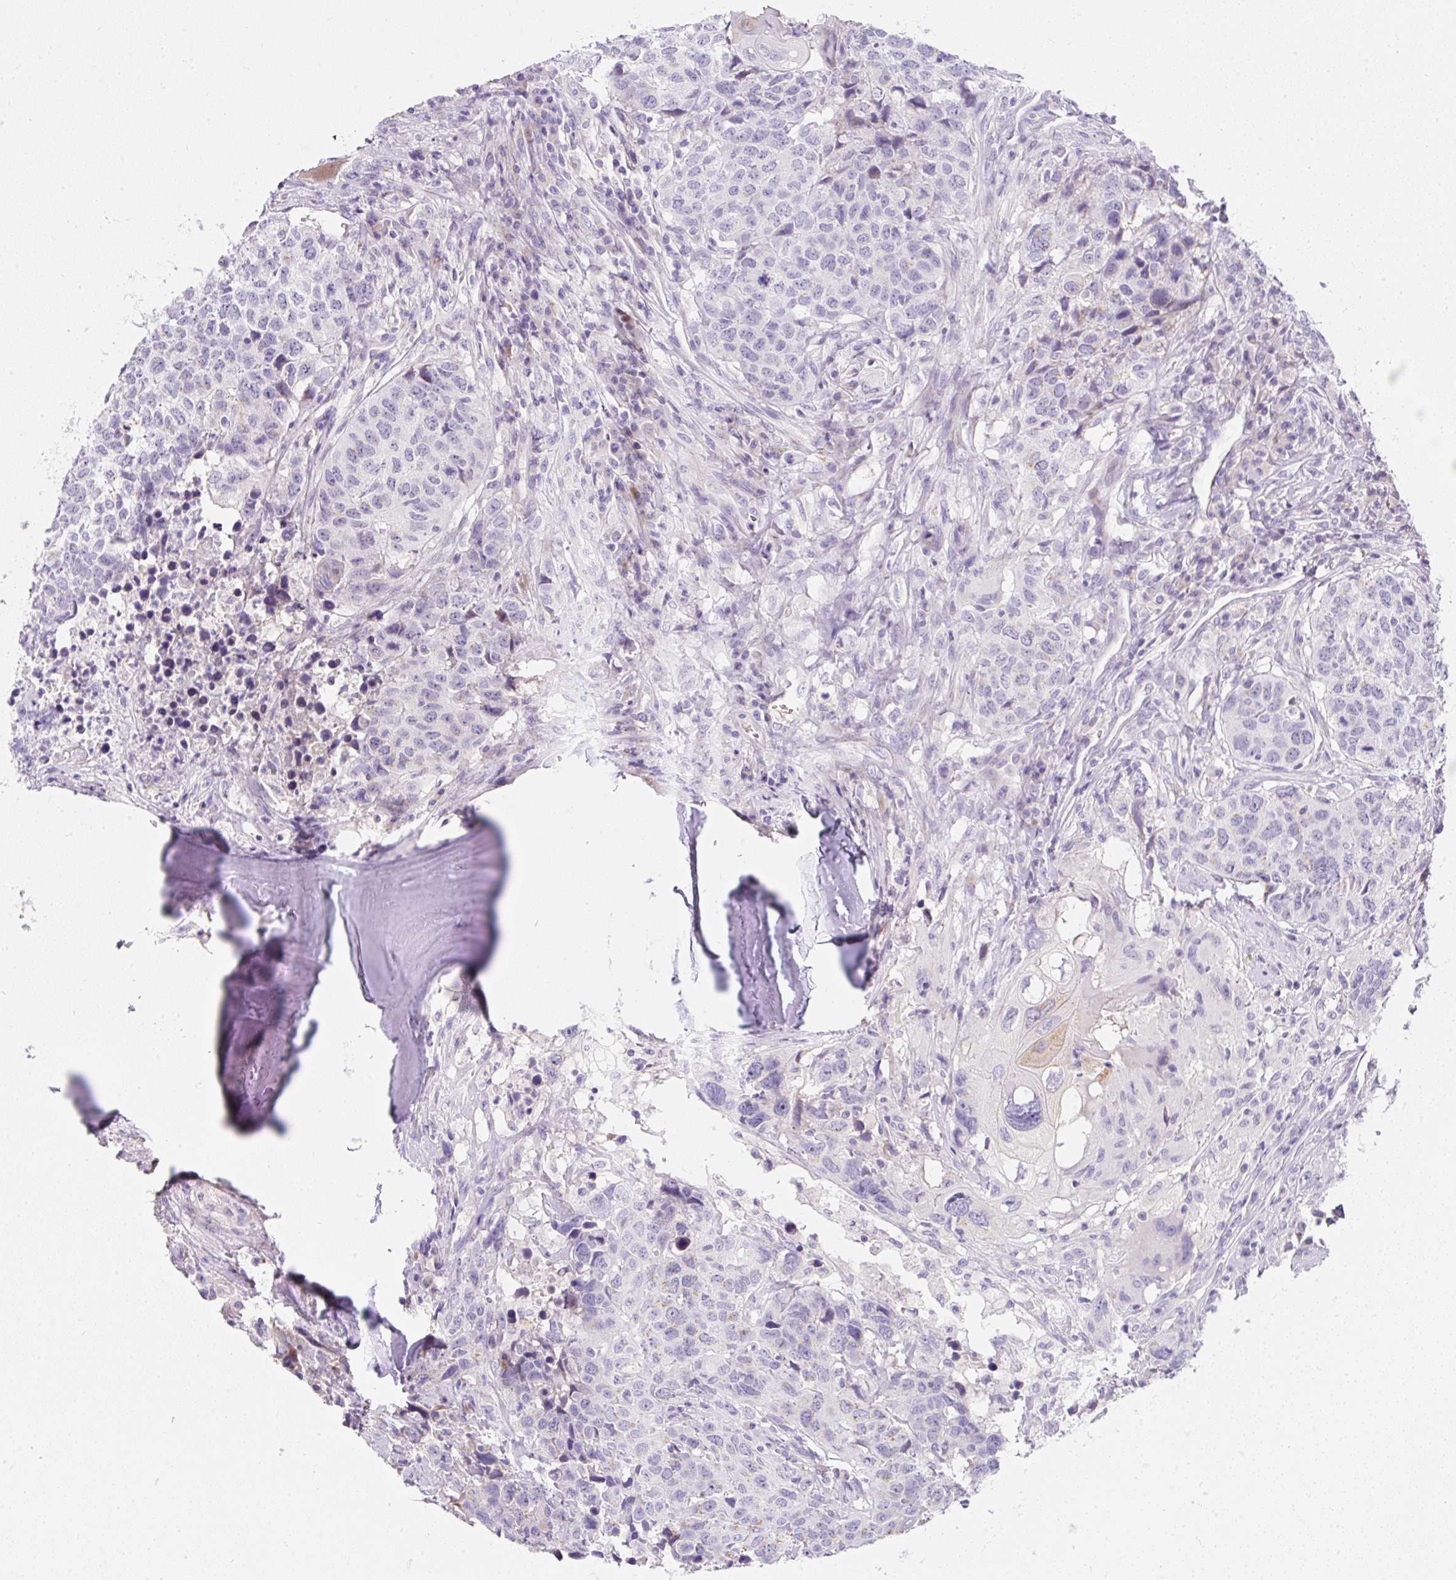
{"staining": {"intensity": "negative", "quantity": "none", "location": "none"}, "tissue": "head and neck cancer", "cell_type": "Tumor cells", "image_type": "cancer", "snomed": [{"axis": "morphology", "description": "Normal tissue, NOS"}, {"axis": "morphology", "description": "Squamous cell carcinoma, NOS"}, {"axis": "topography", "description": "Skeletal muscle"}, {"axis": "topography", "description": "Vascular tissue"}, {"axis": "topography", "description": "Peripheral nerve tissue"}, {"axis": "topography", "description": "Head-Neck"}], "caption": "Immunohistochemistry (IHC) of head and neck cancer displays no expression in tumor cells.", "gene": "DTX4", "patient": {"sex": "male", "age": 66}}